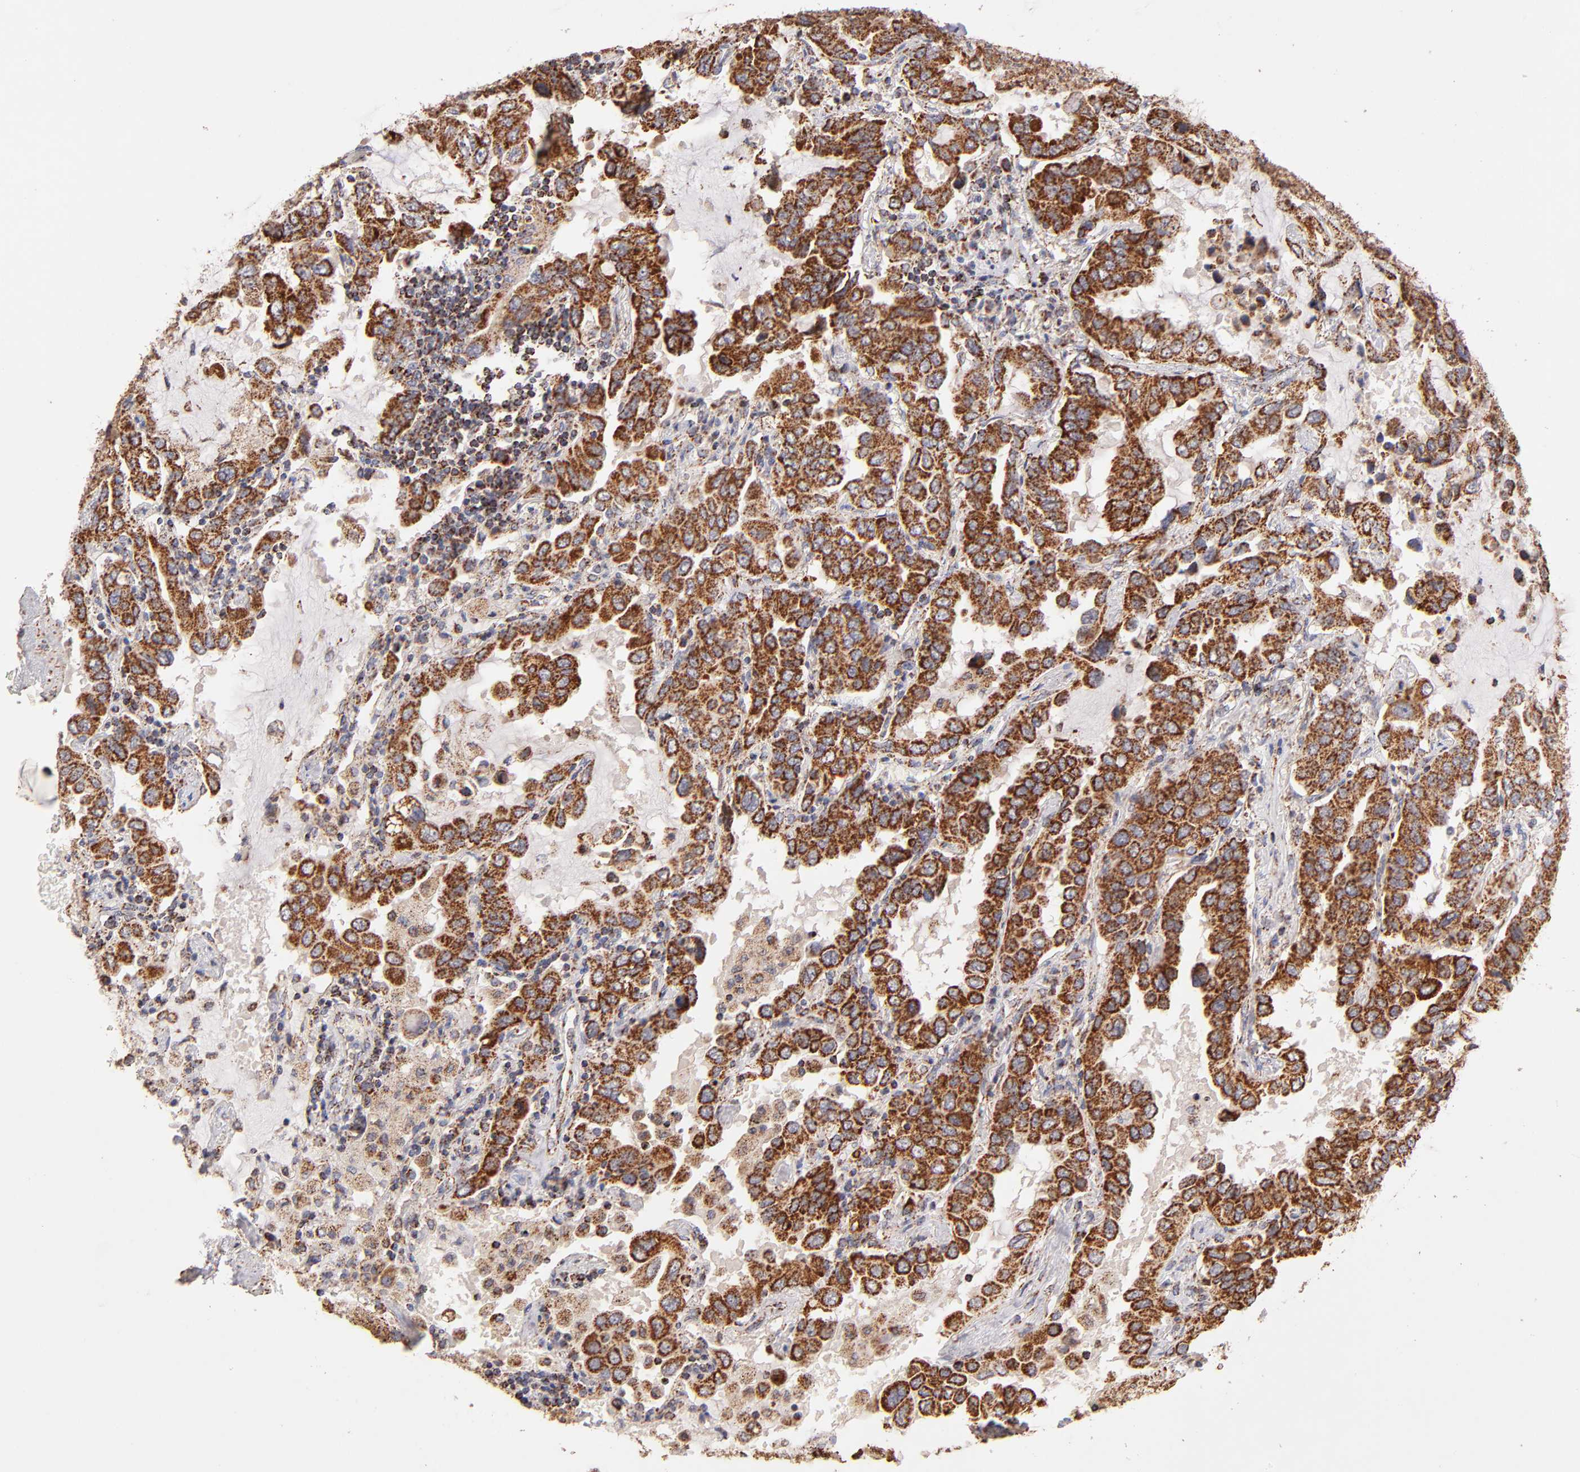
{"staining": {"intensity": "moderate", "quantity": ">75%", "location": "cytoplasmic/membranous"}, "tissue": "lung cancer", "cell_type": "Tumor cells", "image_type": "cancer", "snomed": [{"axis": "morphology", "description": "Adenocarcinoma, NOS"}, {"axis": "topography", "description": "Lung"}], "caption": "A high-resolution histopathology image shows immunohistochemistry staining of lung cancer, which exhibits moderate cytoplasmic/membranous staining in approximately >75% of tumor cells. (DAB (3,3'-diaminobenzidine) IHC, brown staining for protein, blue staining for nuclei).", "gene": "DLST", "patient": {"sex": "male", "age": 64}}